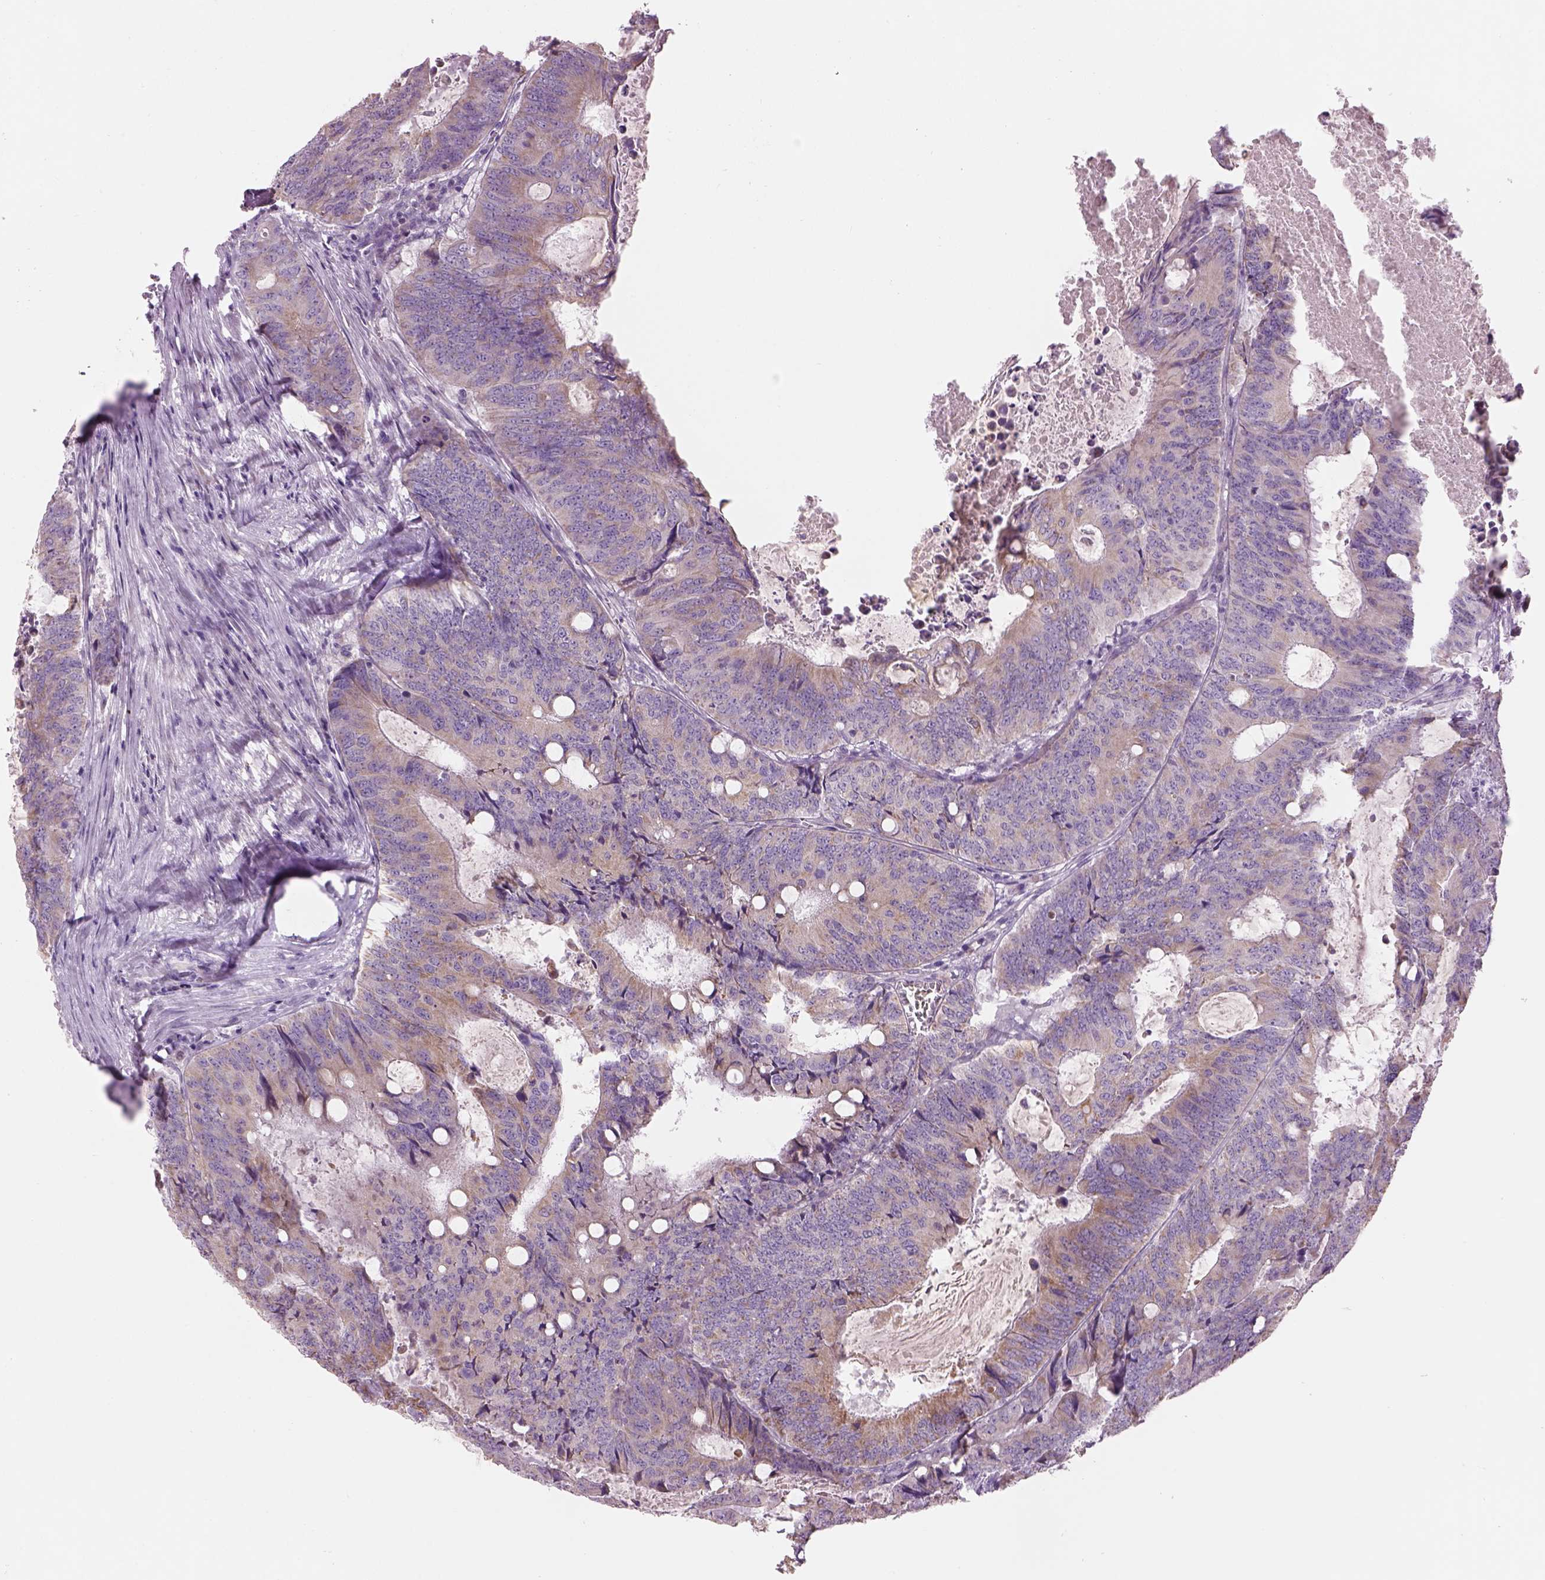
{"staining": {"intensity": "weak", "quantity": "25%-75%", "location": "cytoplasmic/membranous"}, "tissue": "colorectal cancer", "cell_type": "Tumor cells", "image_type": "cancer", "snomed": [{"axis": "morphology", "description": "Adenocarcinoma, NOS"}, {"axis": "topography", "description": "Colon"}], "caption": "Protein analysis of colorectal cancer tissue shows weak cytoplasmic/membranous expression in about 25%-75% of tumor cells.", "gene": "IFT52", "patient": {"sex": "male", "age": 67}}